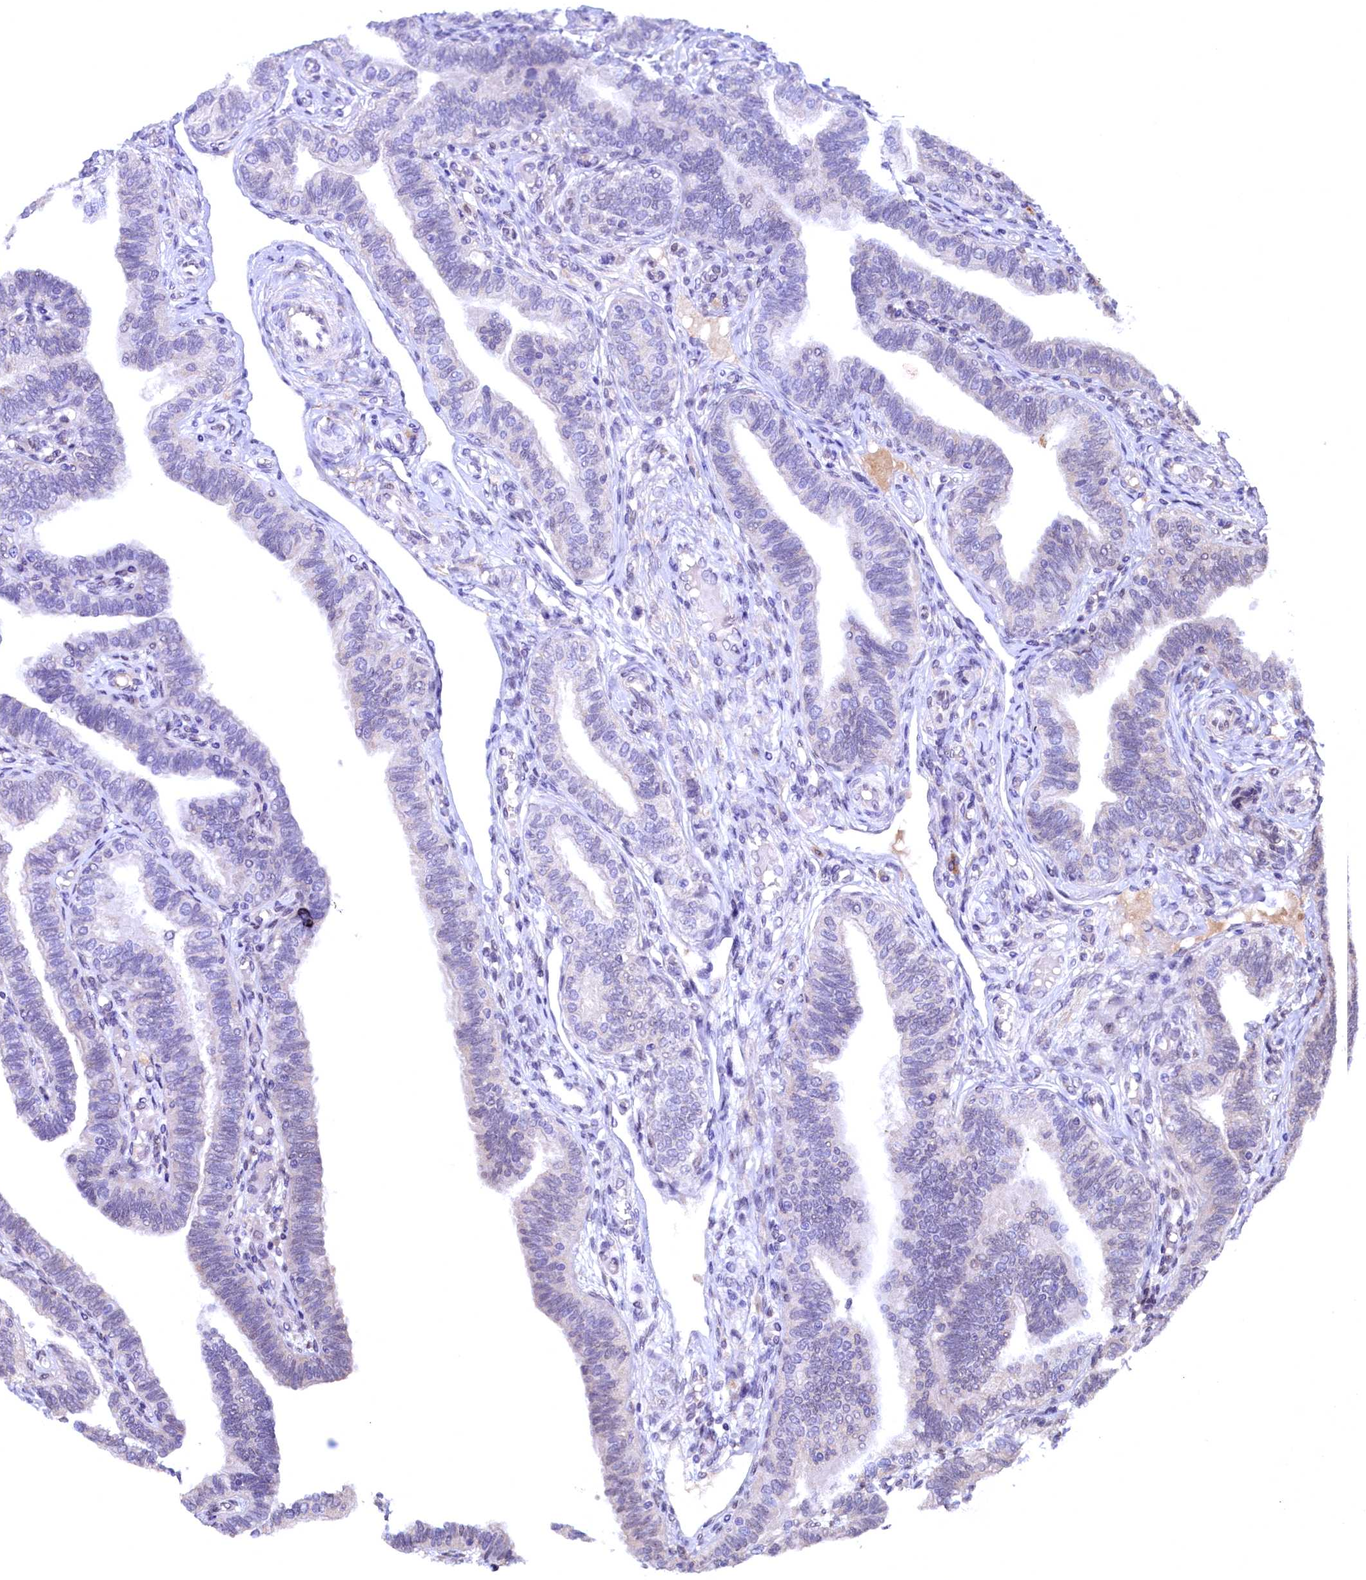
{"staining": {"intensity": "moderate", "quantity": "25%-75%", "location": "nuclear"}, "tissue": "fallopian tube", "cell_type": "Glandular cells", "image_type": "normal", "snomed": [{"axis": "morphology", "description": "Normal tissue, NOS"}, {"axis": "topography", "description": "Fallopian tube"}], "caption": "Protein staining exhibits moderate nuclear expression in approximately 25%-75% of glandular cells in unremarkable fallopian tube. The staining is performed using DAB brown chromogen to label protein expression. The nuclei are counter-stained blue using hematoxylin.", "gene": "FLYWCH2", "patient": {"sex": "female", "age": 39}}